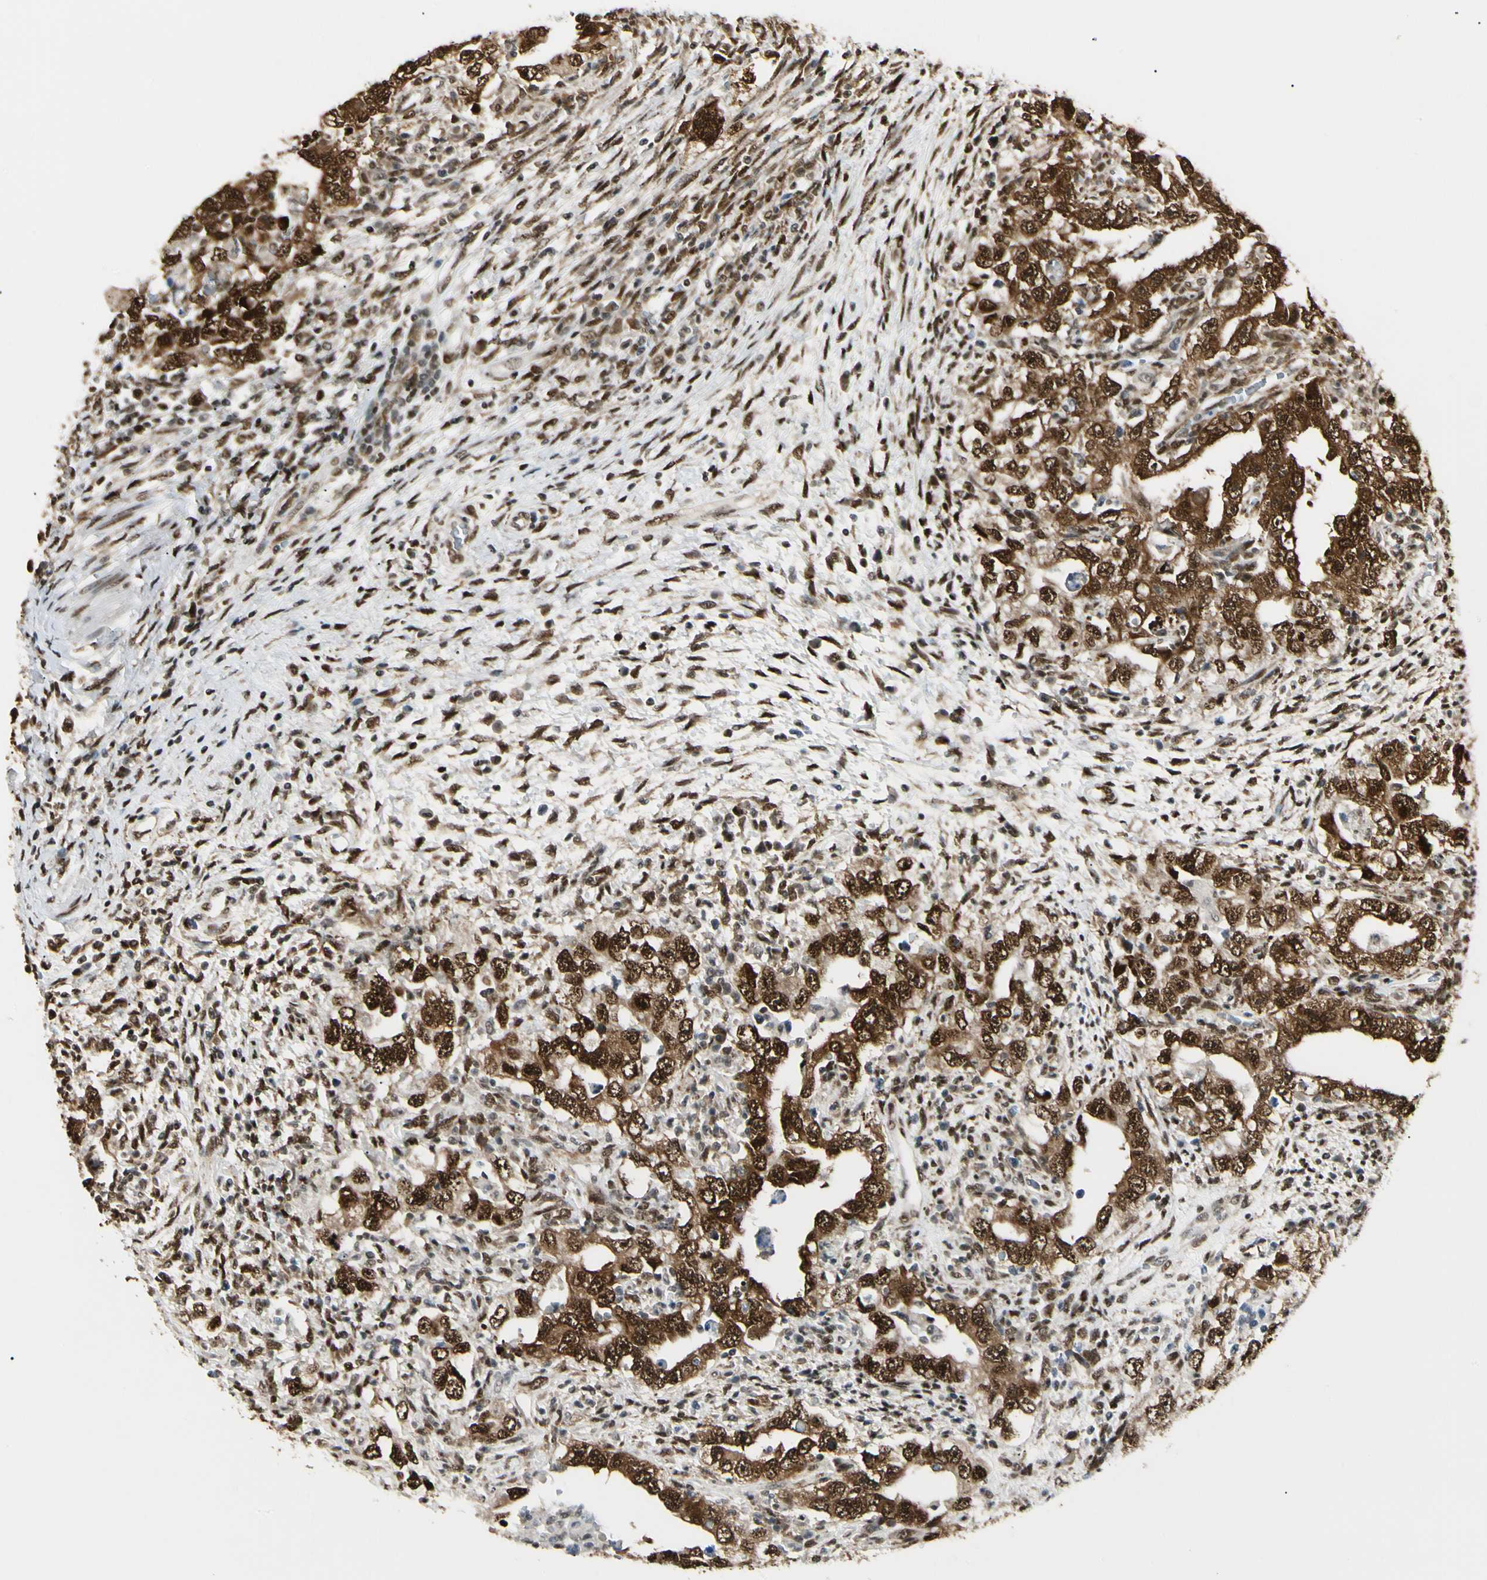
{"staining": {"intensity": "strong", "quantity": ">75%", "location": "cytoplasmic/membranous,nuclear"}, "tissue": "testis cancer", "cell_type": "Tumor cells", "image_type": "cancer", "snomed": [{"axis": "morphology", "description": "Carcinoma, Embryonal, NOS"}, {"axis": "topography", "description": "Testis"}], "caption": "Tumor cells show high levels of strong cytoplasmic/membranous and nuclear positivity in about >75% of cells in human testis embryonal carcinoma. The staining is performed using DAB (3,3'-diaminobenzidine) brown chromogen to label protein expression. The nuclei are counter-stained blue using hematoxylin.", "gene": "FUS", "patient": {"sex": "male", "age": 26}}